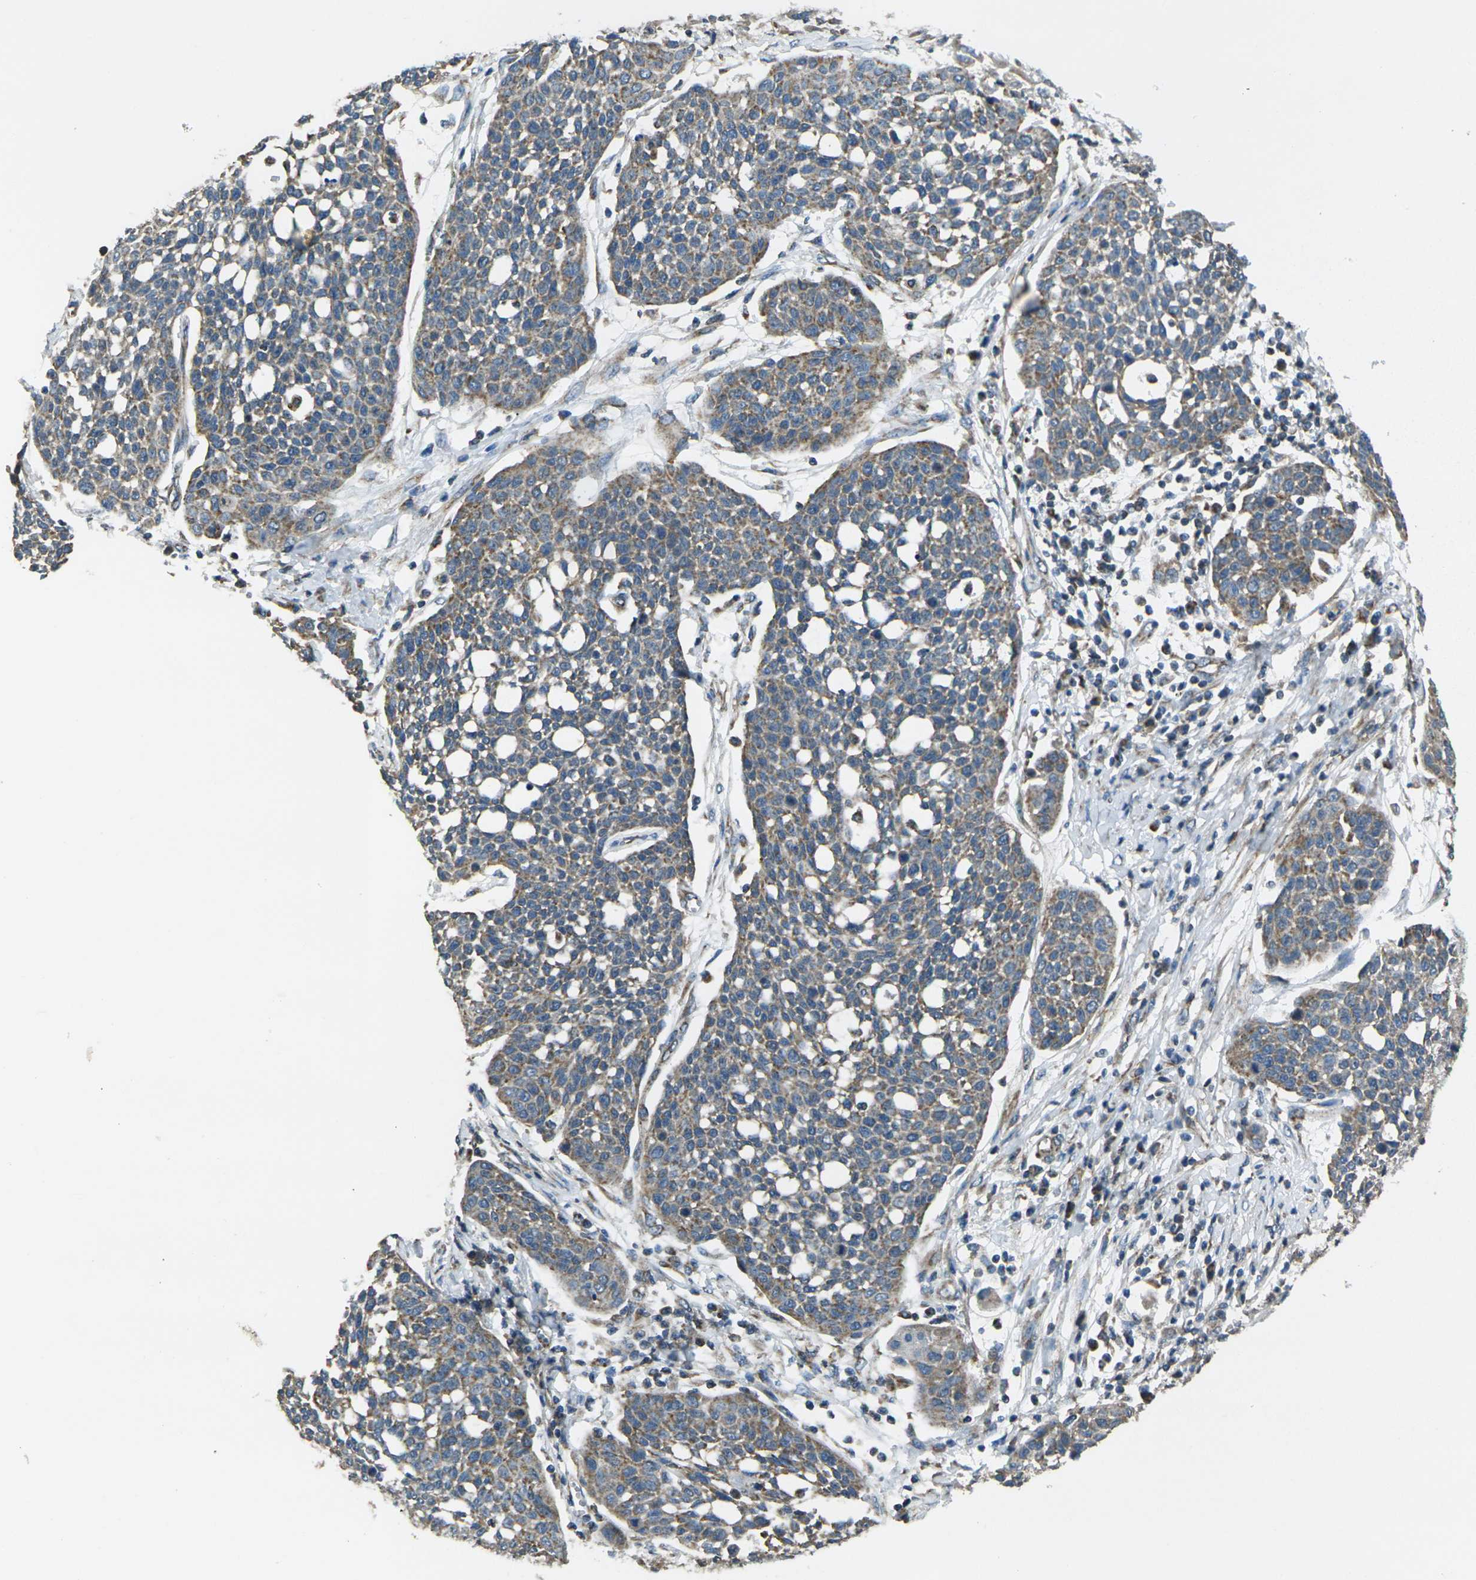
{"staining": {"intensity": "weak", "quantity": ">75%", "location": "cytoplasmic/membranous"}, "tissue": "cervical cancer", "cell_type": "Tumor cells", "image_type": "cancer", "snomed": [{"axis": "morphology", "description": "Squamous cell carcinoma, NOS"}, {"axis": "topography", "description": "Cervix"}], "caption": "Weak cytoplasmic/membranous protein expression is present in approximately >75% of tumor cells in cervical cancer.", "gene": "TMEM120B", "patient": {"sex": "female", "age": 34}}